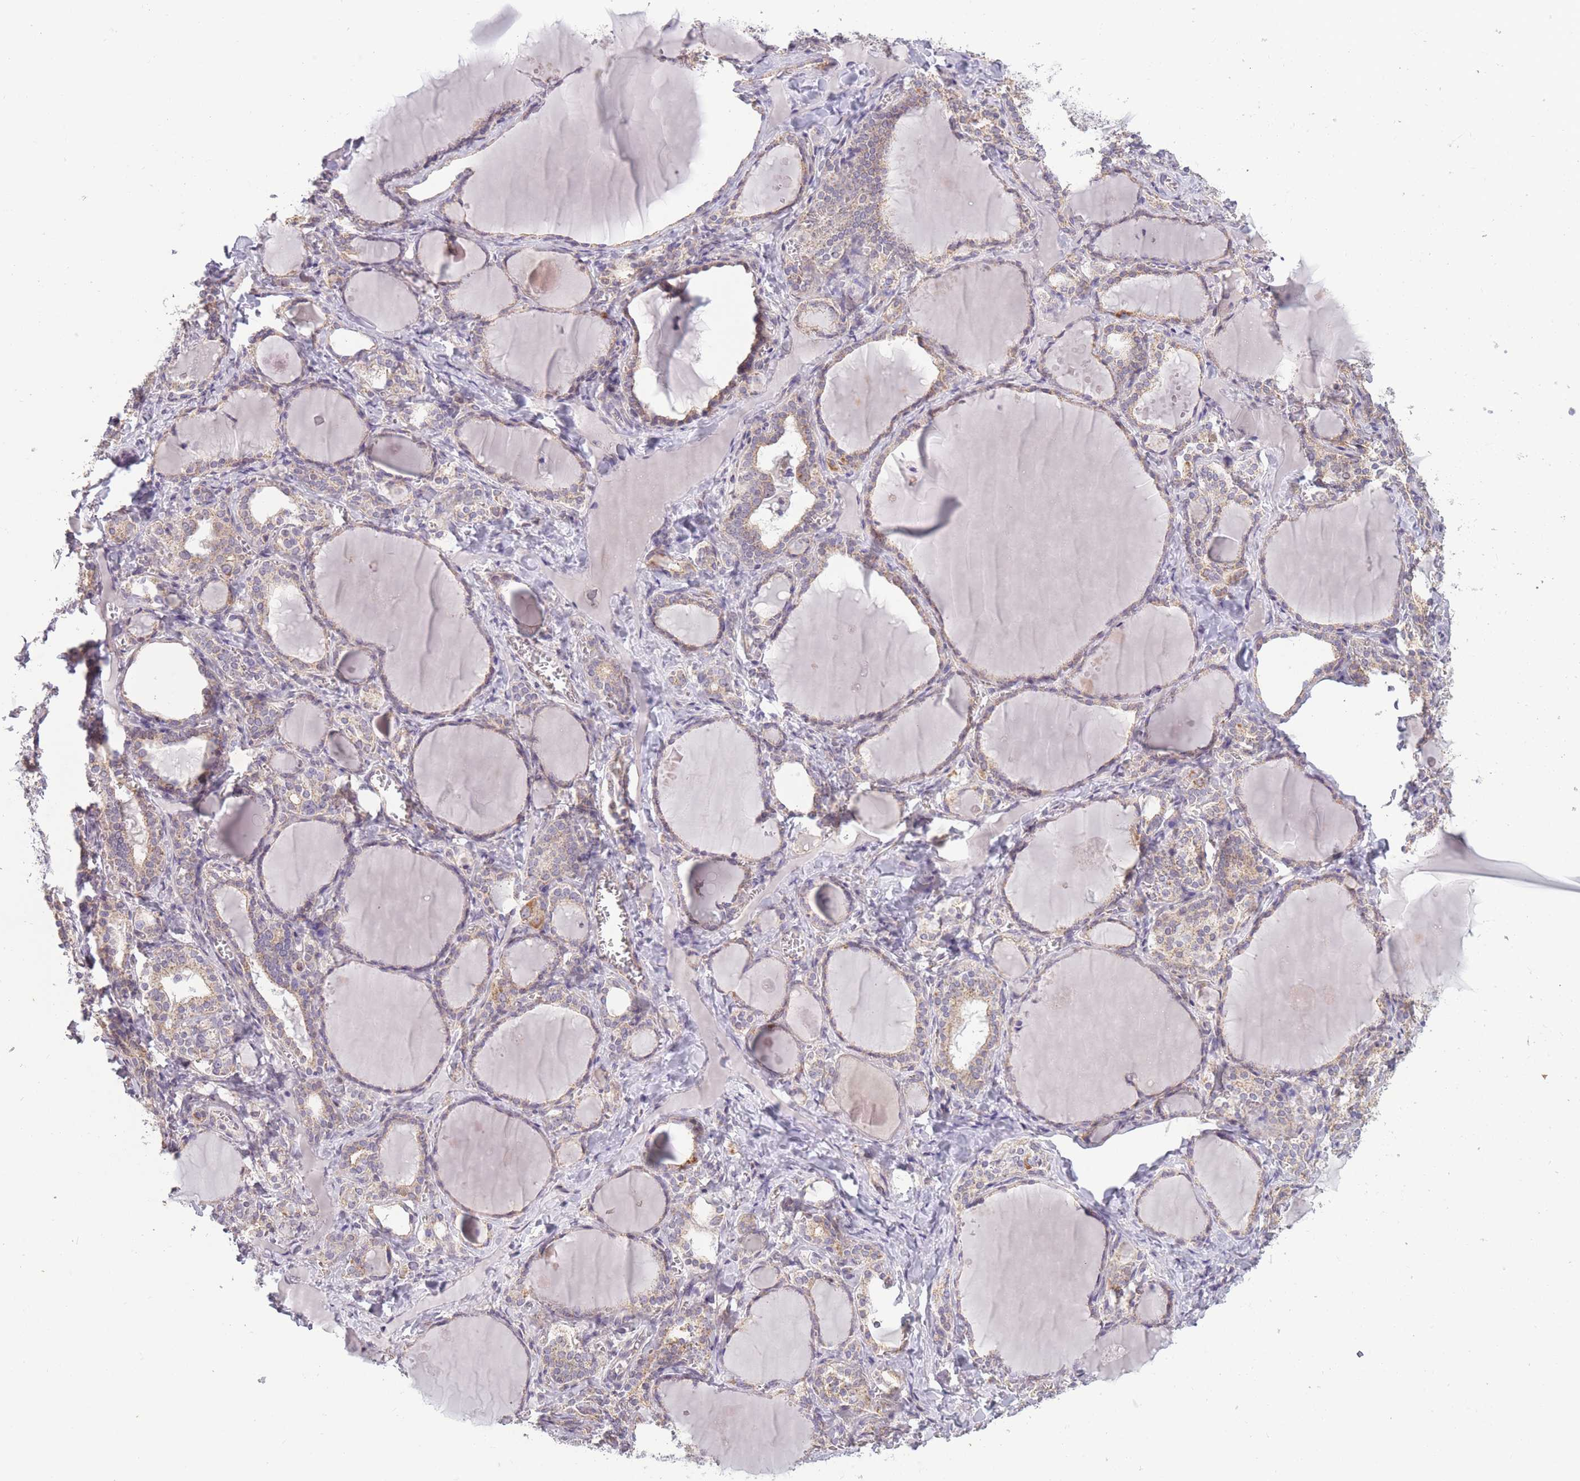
{"staining": {"intensity": "weak", "quantity": "25%-75%", "location": "cytoplasmic/membranous"}, "tissue": "thyroid gland", "cell_type": "Glandular cells", "image_type": "normal", "snomed": [{"axis": "morphology", "description": "Normal tissue, NOS"}, {"axis": "topography", "description": "Thyroid gland"}], "caption": "IHC (DAB) staining of normal human thyroid gland demonstrates weak cytoplasmic/membranous protein expression in about 25%-75% of glandular cells. (DAB = brown stain, brightfield microscopy at high magnification).", "gene": "MRPS18C", "patient": {"sex": "female", "age": 42}}